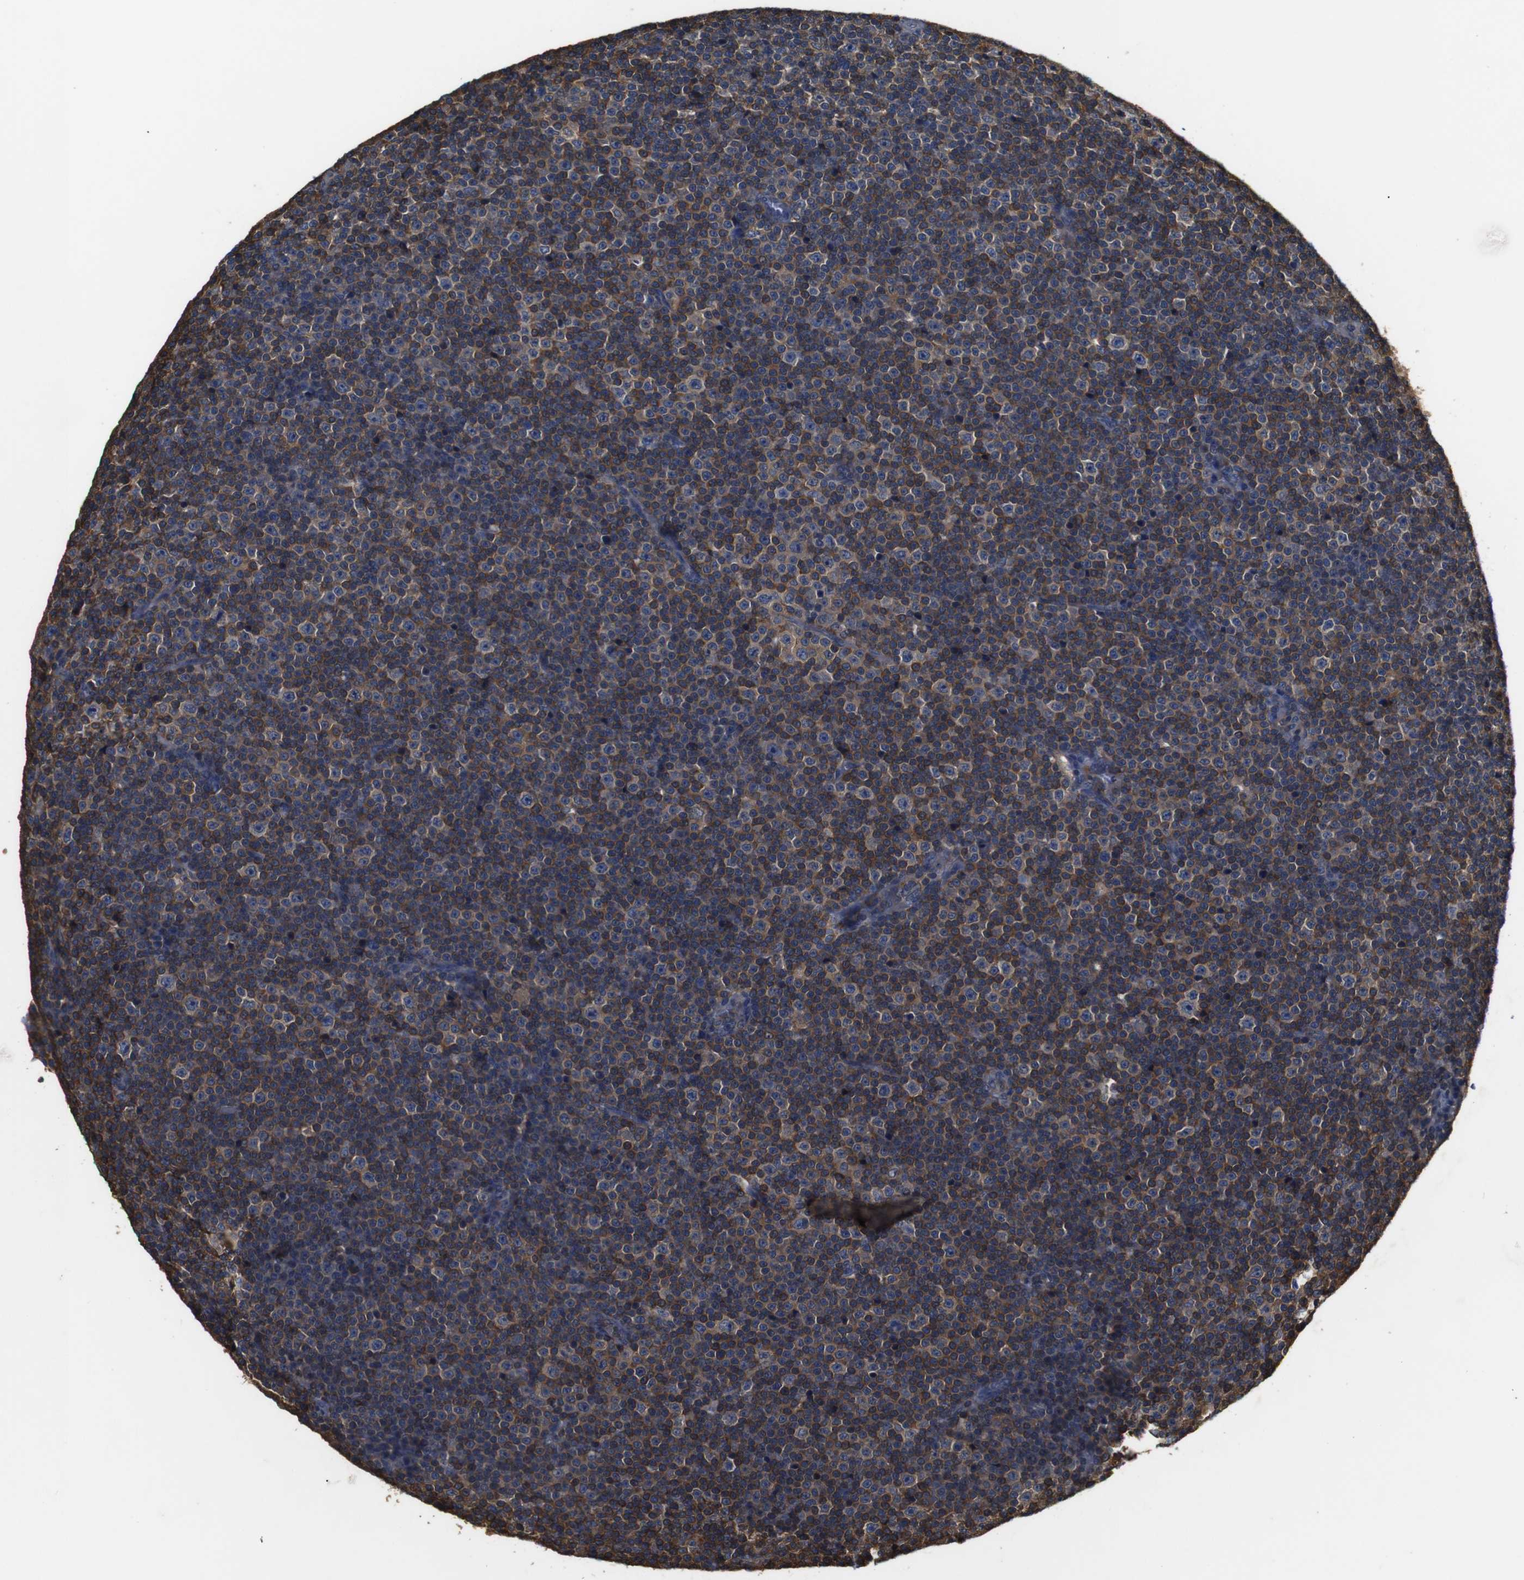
{"staining": {"intensity": "moderate", "quantity": "25%-75%", "location": "cytoplasmic/membranous"}, "tissue": "lymphoma", "cell_type": "Tumor cells", "image_type": "cancer", "snomed": [{"axis": "morphology", "description": "Malignant lymphoma, non-Hodgkin's type, Low grade"}, {"axis": "topography", "description": "Lymph node"}], "caption": "Moderate cytoplasmic/membranous staining for a protein is present in approximately 25%-75% of tumor cells of low-grade malignant lymphoma, non-Hodgkin's type using IHC.", "gene": "PI4KA", "patient": {"sex": "female", "age": 67}}